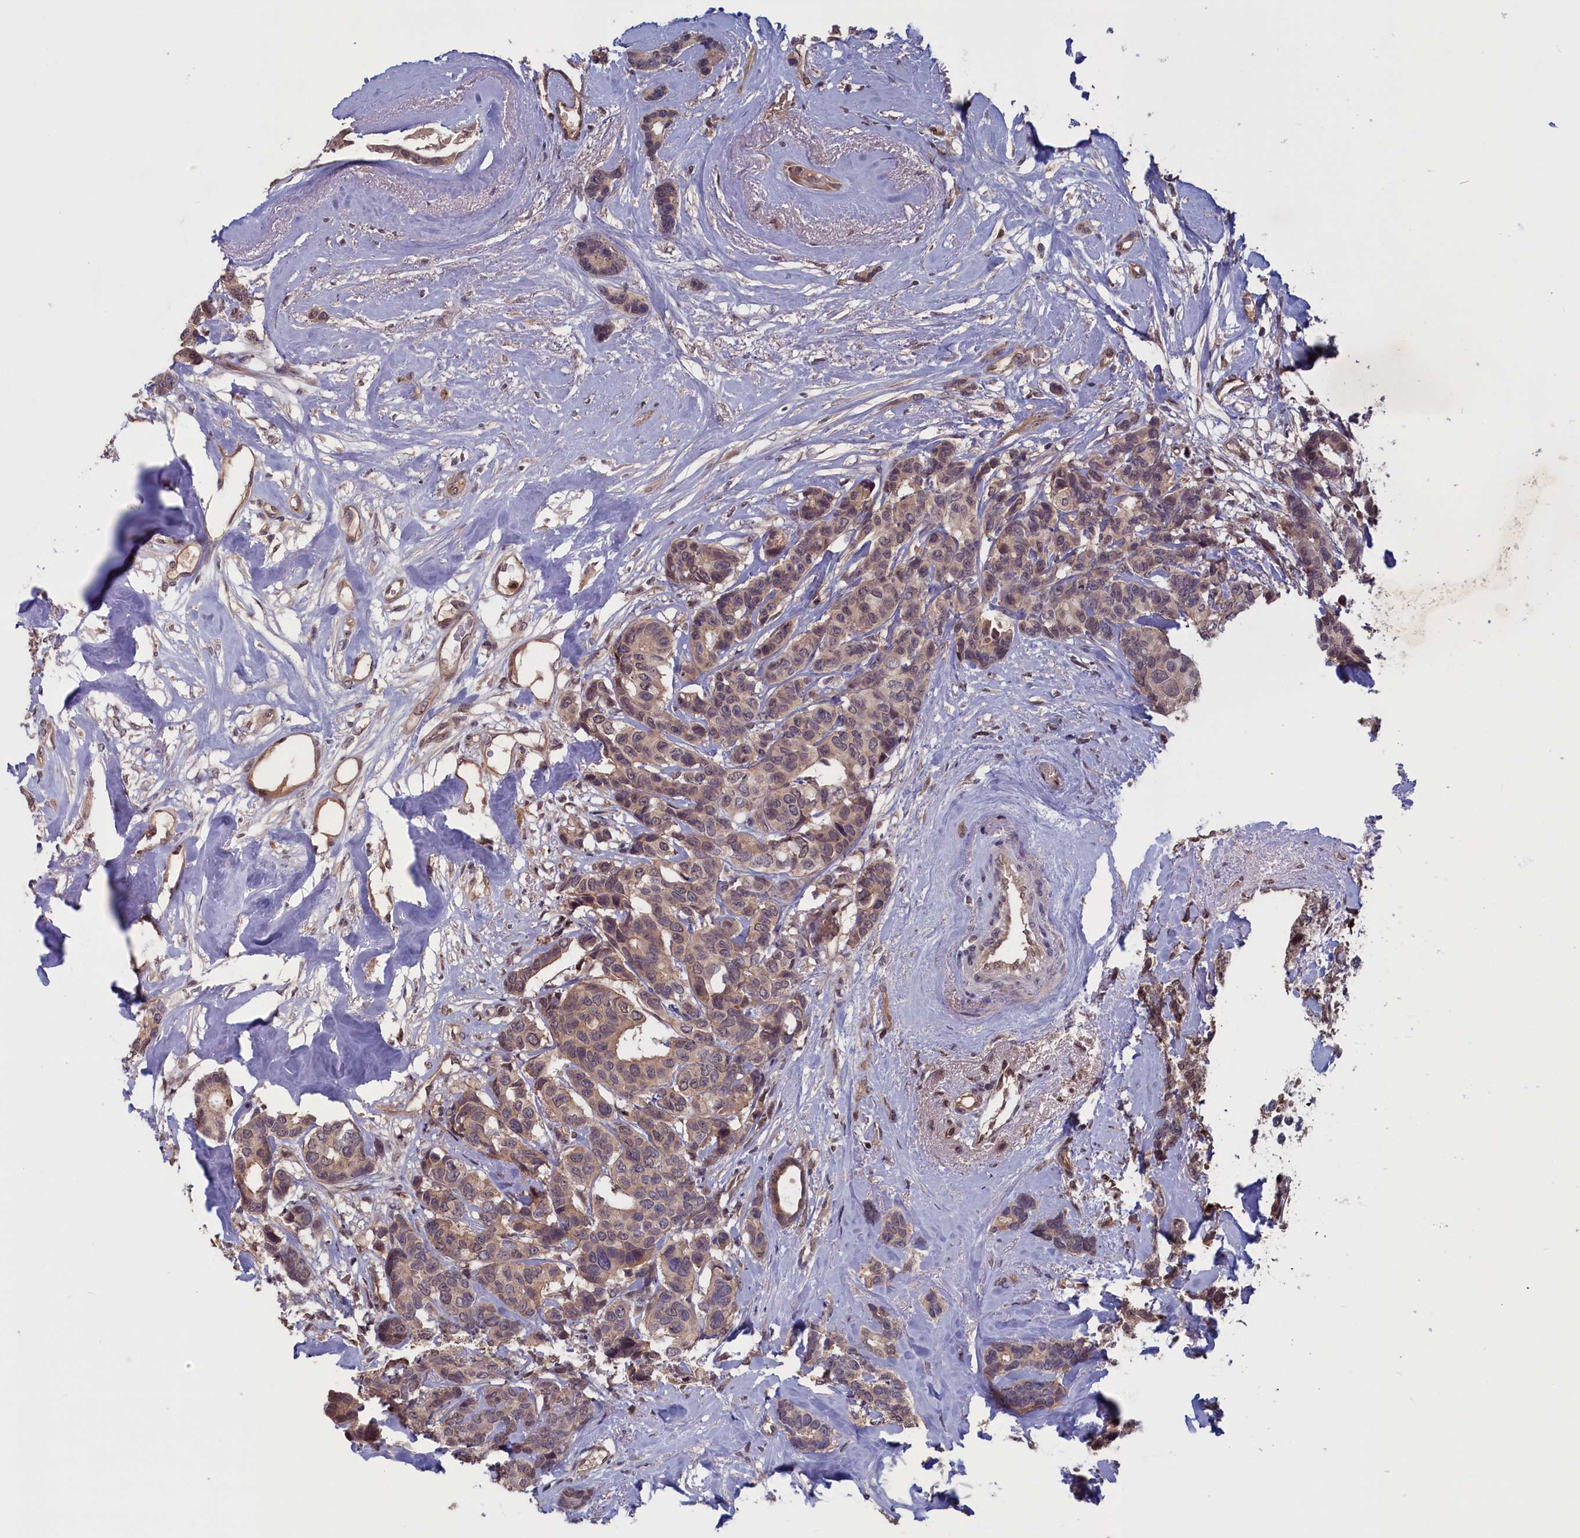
{"staining": {"intensity": "weak", "quantity": "25%-75%", "location": "cytoplasmic/membranous"}, "tissue": "breast cancer", "cell_type": "Tumor cells", "image_type": "cancer", "snomed": [{"axis": "morphology", "description": "Duct carcinoma"}, {"axis": "topography", "description": "Breast"}], "caption": "This is an image of IHC staining of breast intraductal carcinoma, which shows weak expression in the cytoplasmic/membranous of tumor cells.", "gene": "PLP2", "patient": {"sex": "female", "age": 87}}